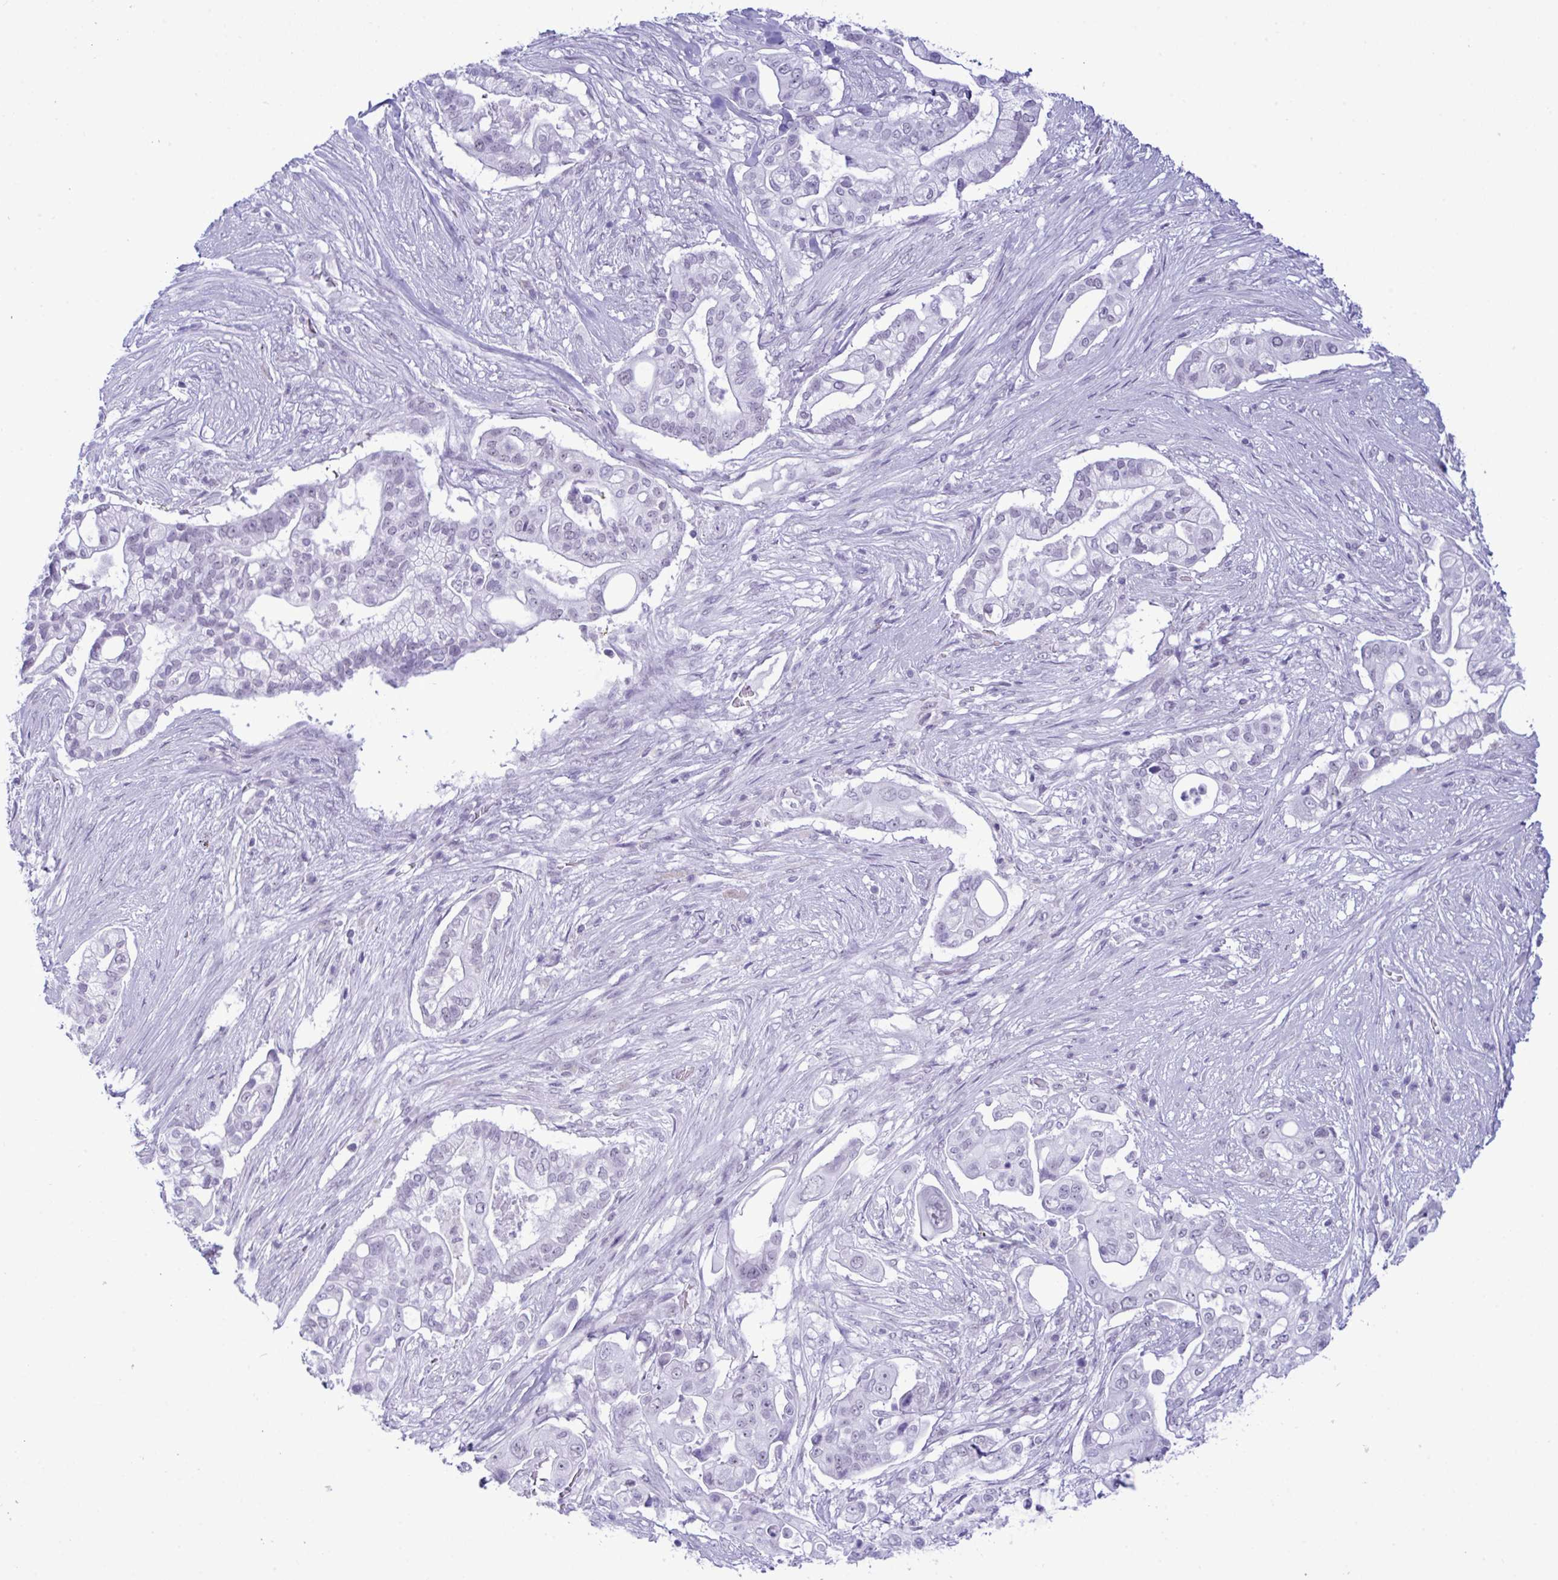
{"staining": {"intensity": "negative", "quantity": "none", "location": "none"}, "tissue": "pancreatic cancer", "cell_type": "Tumor cells", "image_type": "cancer", "snomed": [{"axis": "morphology", "description": "Adenocarcinoma, NOS"}, {"axis": "topography", "description": "Pancreas"}], "caption": "An immunohistochemistry image of pancreatic cancer is shown. There is no staining in tumor cells of pancreatic cancer.", "gene": "ELN", "patient": {"sex": "female", "age": 69}}